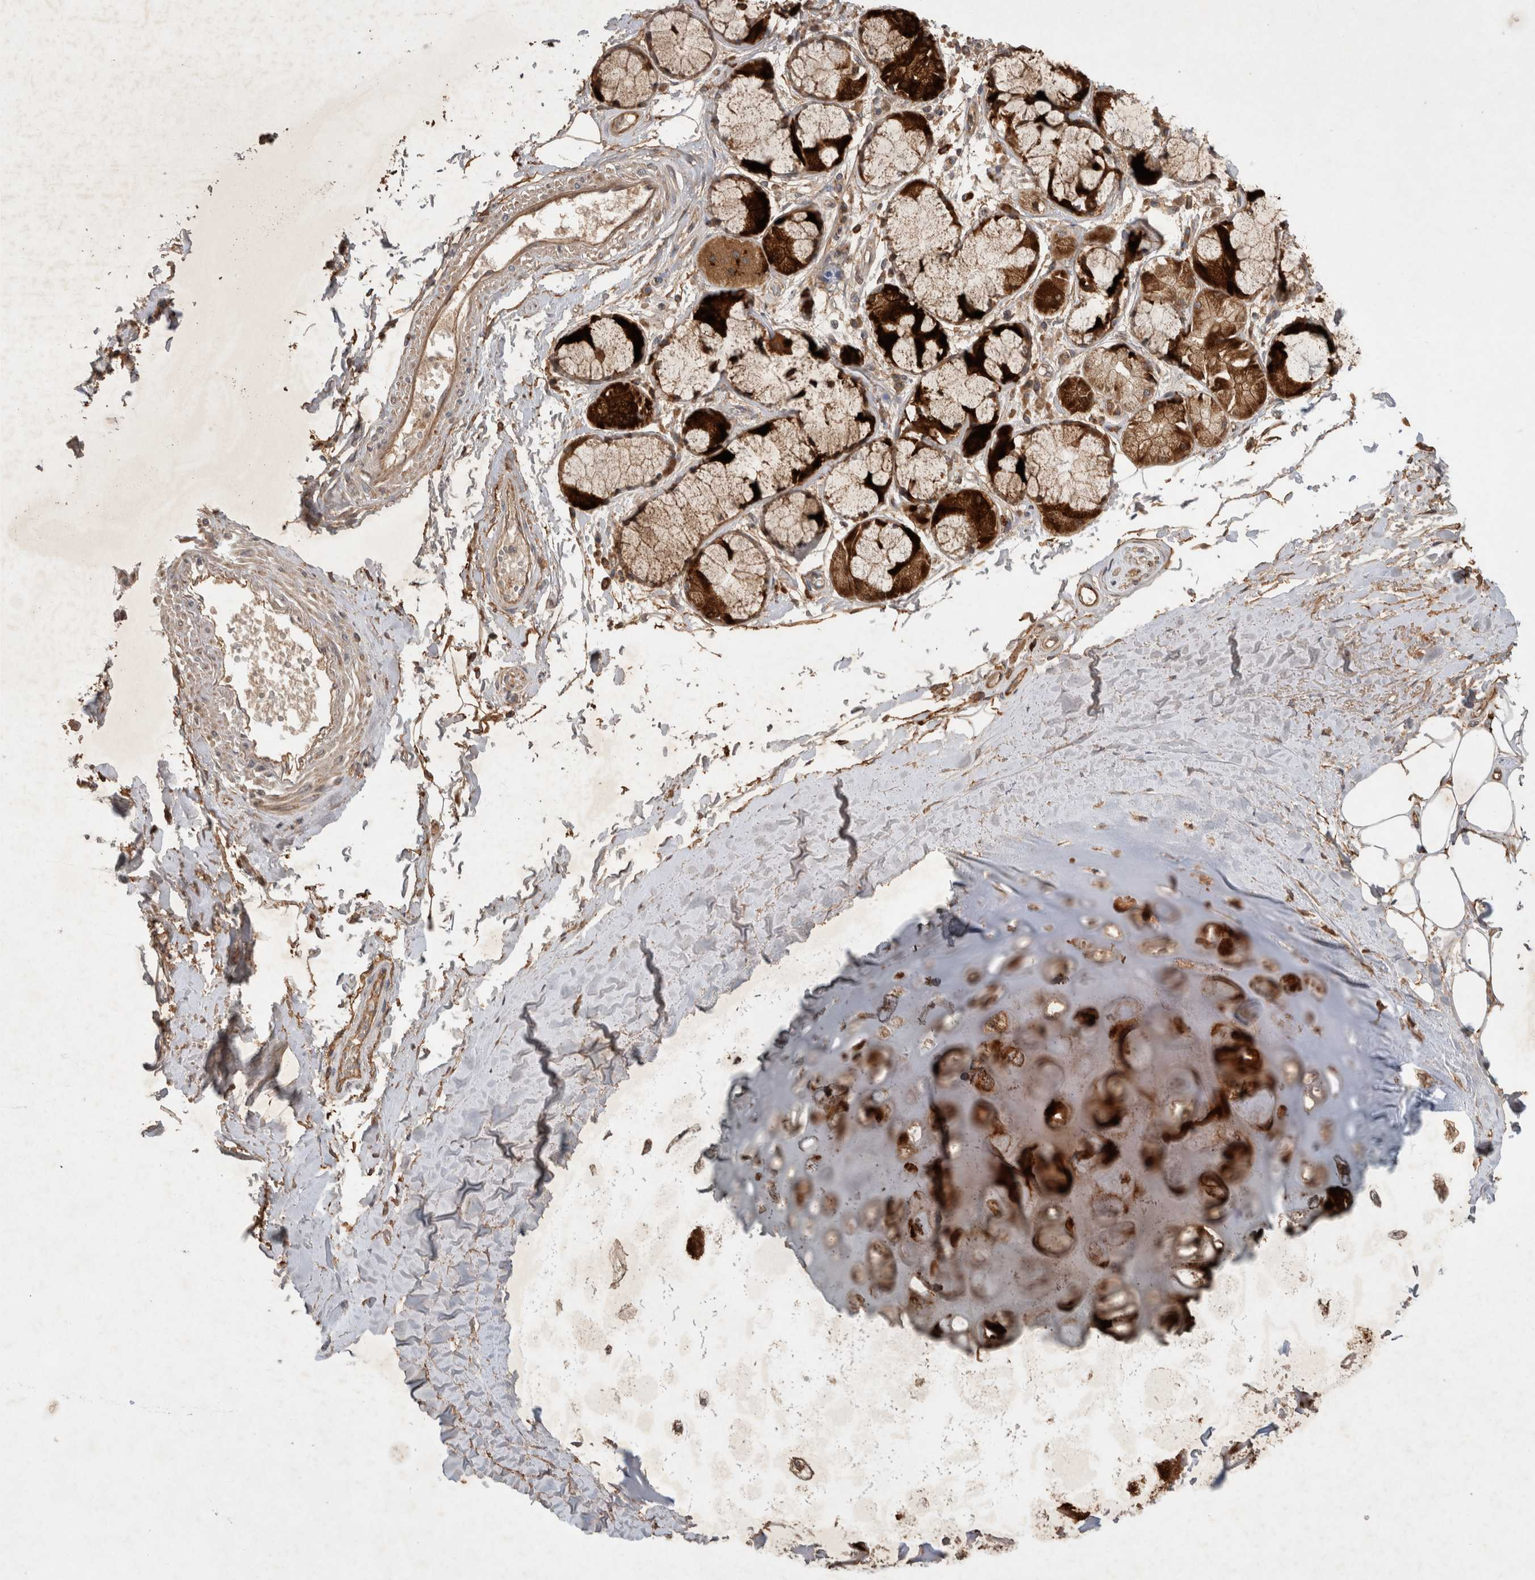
{"staining": {"intensity": "moderate", "quantity": ">75%", "location": "cytoplasmic/membranous"}, "tissue": "adipose tissue", "cell_type": "Adipocytes", "image_type": "normal", "snomed": [{"axis": "morphology", "description": "Normal tissue, NOS"}, {"axis": "topography", "description": "Bronchus"}], "caption": "The histopathology image shows a brown stain indicating the presence of a protein in the cytoplasmic/membranous of adipocytes in adipose tissue.", "gene": "SERAC1", "patient": {"sex": "male", "age": 66}}